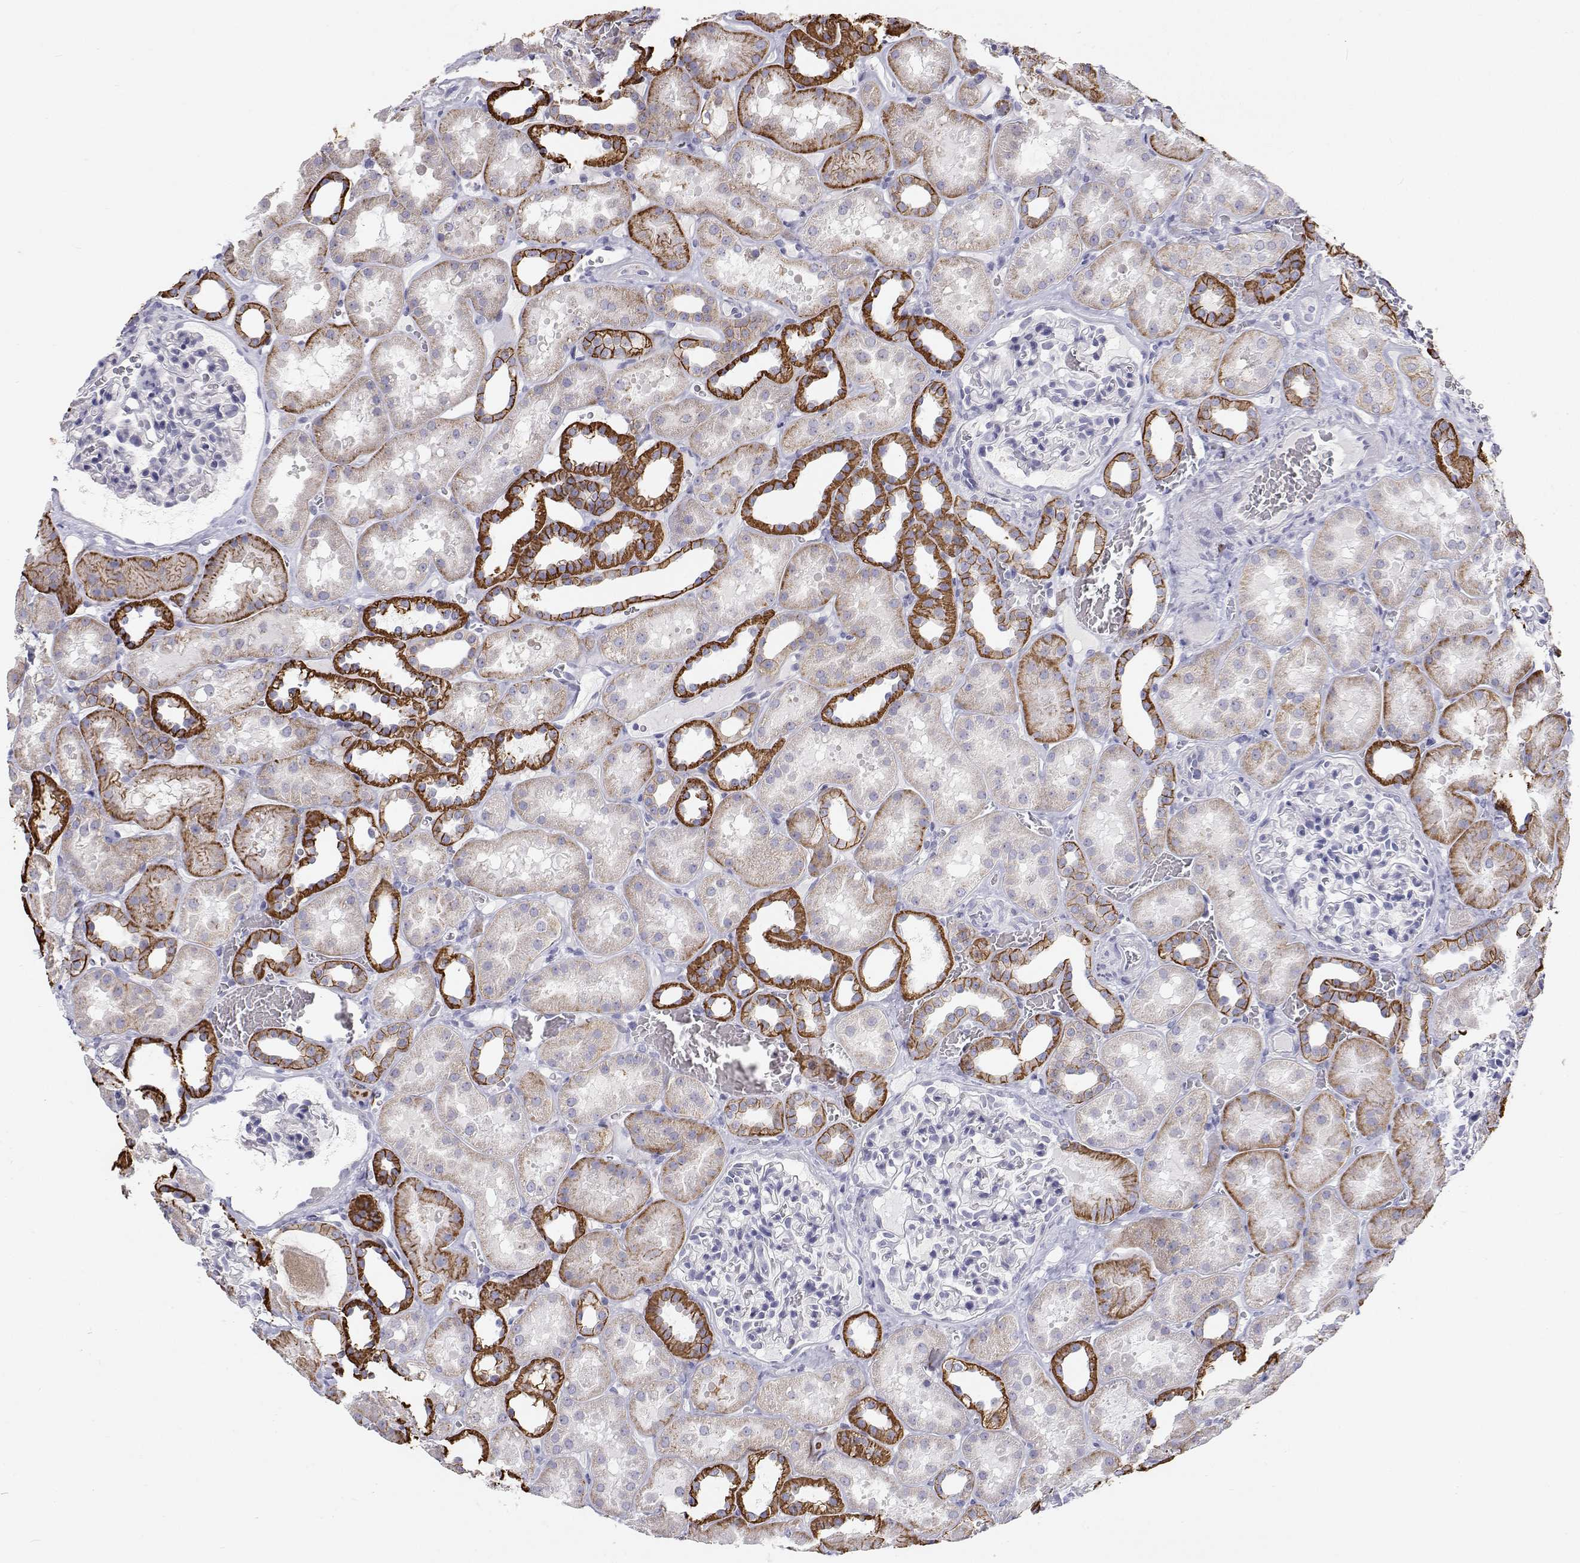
{"staining": {"intensity": "negative", "quantity": "none", "location": "none"}, "tissue": "kidney", "cell_type": "Cells in glomeruli", "image_type": "normal", "snomed": [{"axis": "morphology", "description": "Normal tissue, NOS"}, {"axis": "topography", "description": "Kidney"}], "caption": "IHC photomicrograph of unremarkable kidney stained for a protein (brown), which exhibits no positivity in cells in glomeruli.", "gene": "NCR2", "patient": {"sex": "female", "age": 41}}